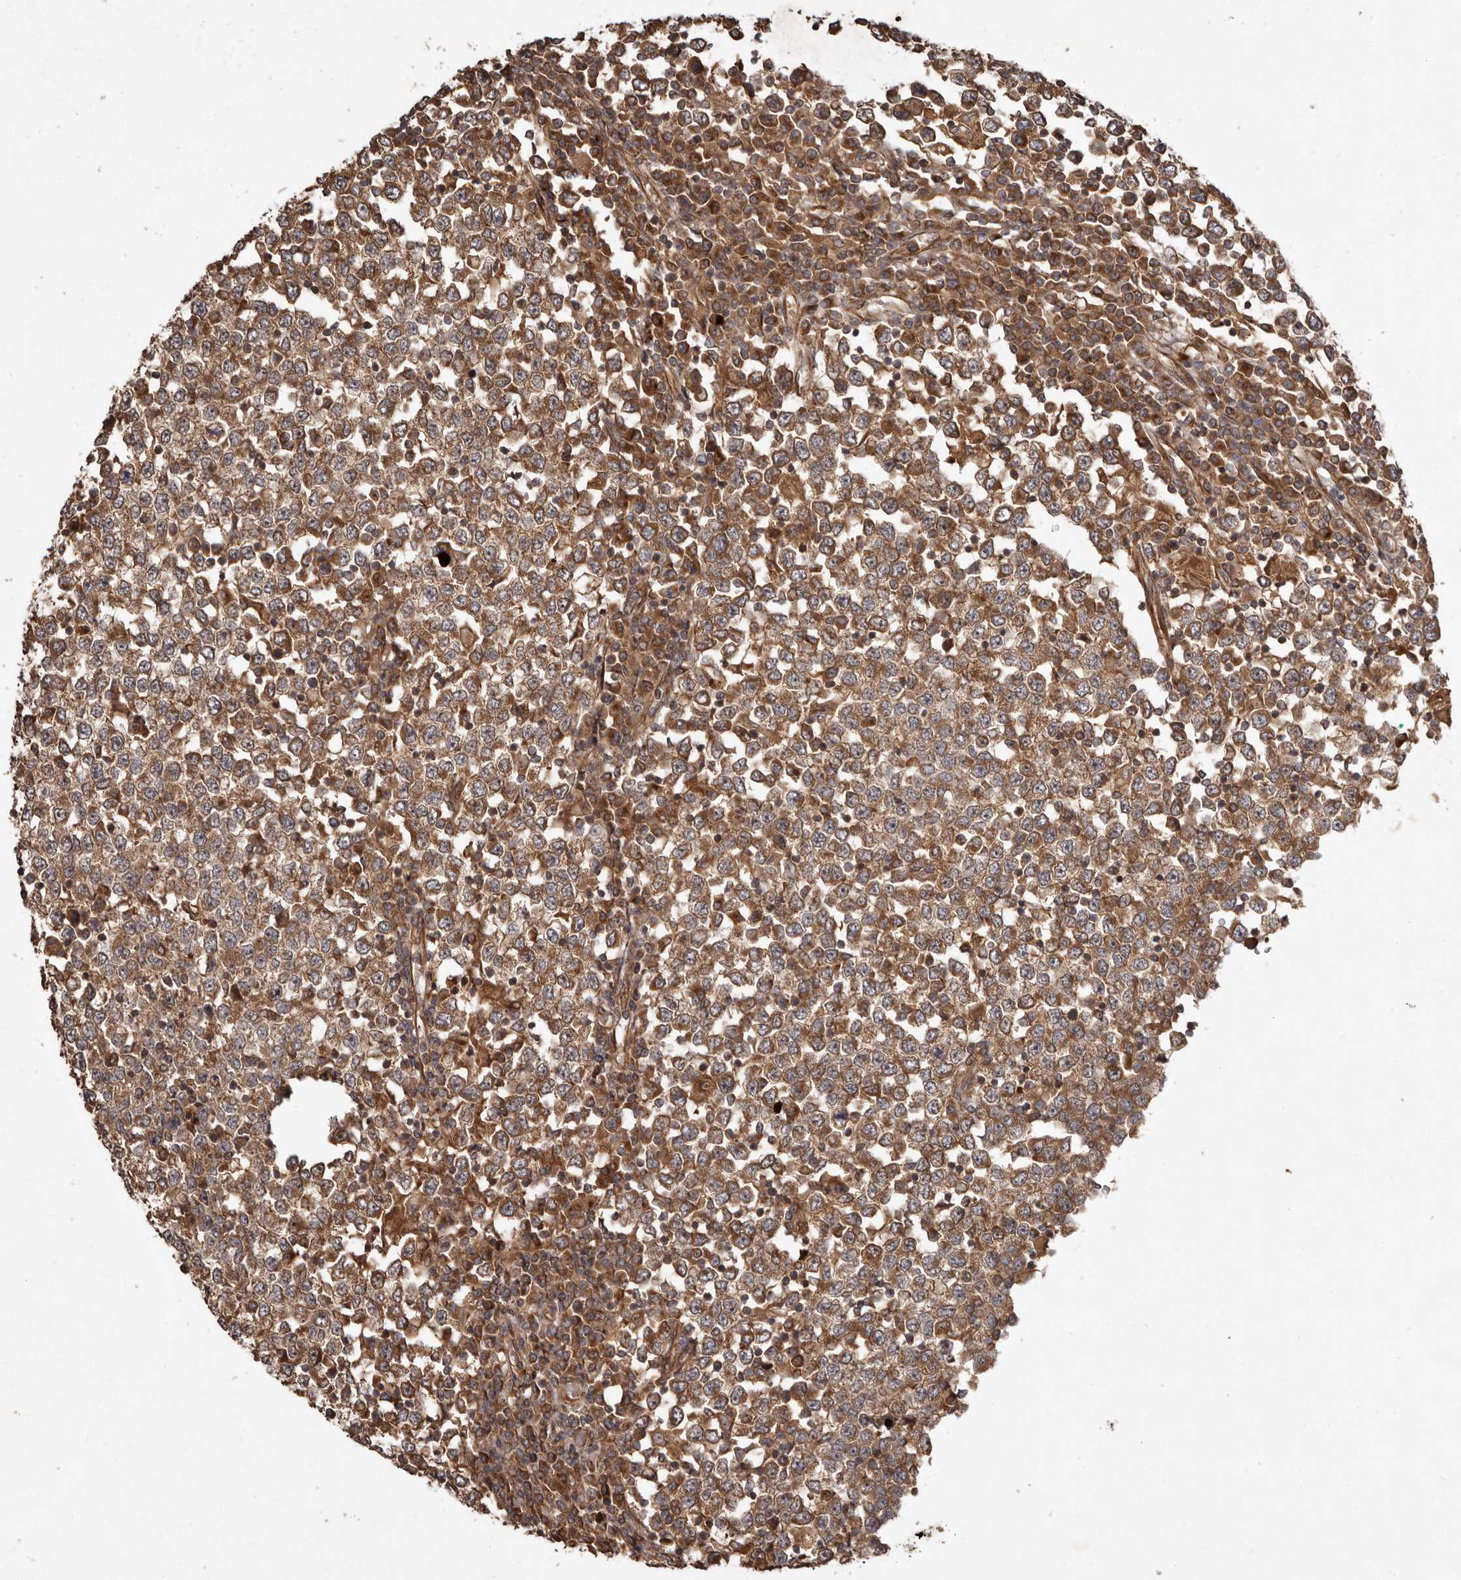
{"staining": {"intensity": "moderate", "quantity": ">75%", "location": "cytoplasmic/membranous"}, "tissue": "testis cancer", "cell_type": "Tumor cells", "image_type": "cancer", "snomed": [{"axis": "morphology", "description": "Seminoma, NOS"}, {"axis": "topography", "description": "Testis"}], "caption": "Testis seminoma was stained to show a protein in brown. There is medium levels of moderate cytoplasmic/membranous staining in approximately >75% of tumor cells. (IHC, brightfield microscopy, high magnification).", "gene": "STK36", "patient": {"sex": "male", "age": 65}}